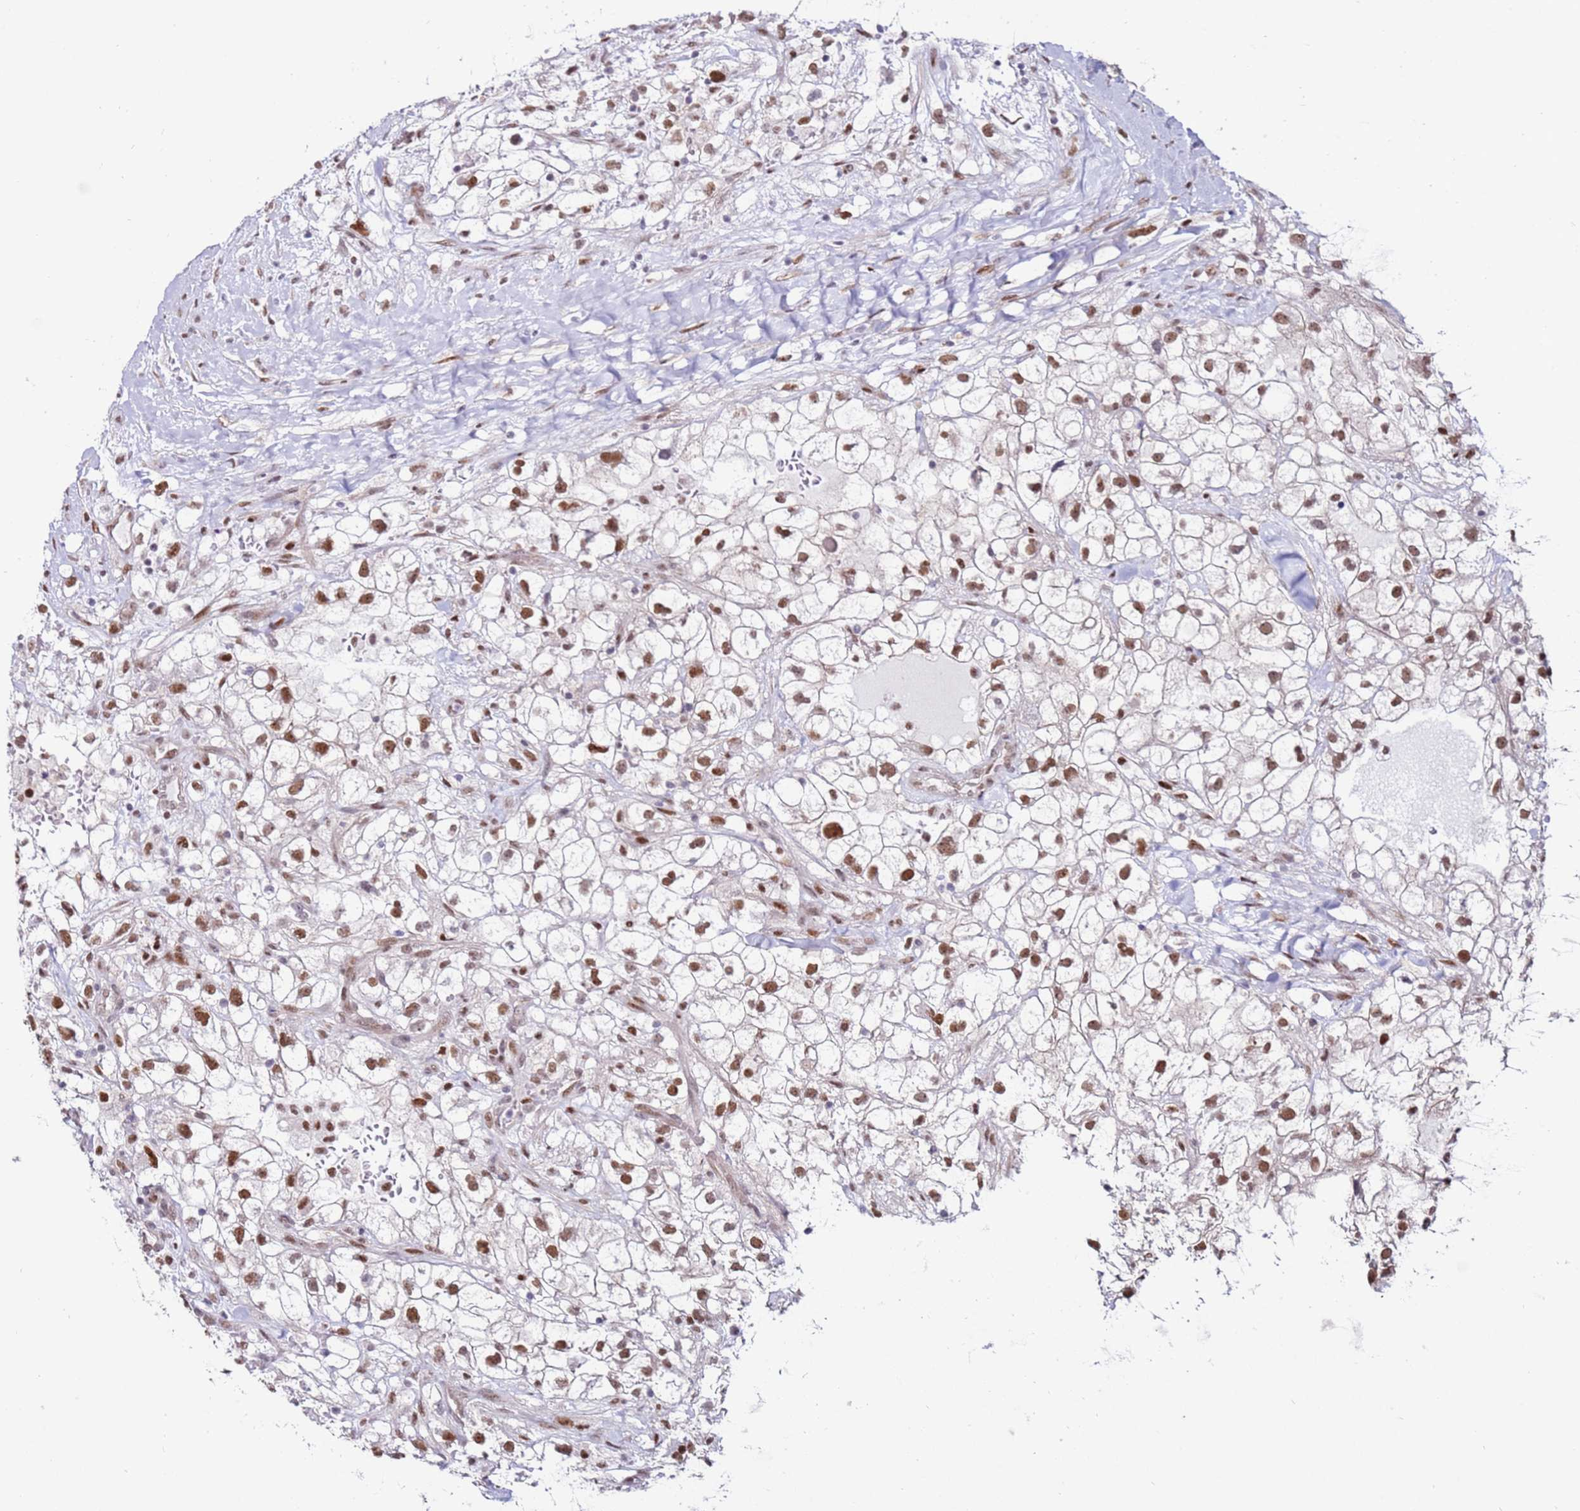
{"staining": {"intensity": "moderate", "quantity": ">75%", "location": "nuclear"}, "tissue": "renal cancer", "cell_type": "Tumor cells", "image_type": "cancer", "snomed": [{"axis": "morphology", "description": "Adenocarcinoma, NOS"}, {"axis": "topography", "description": "Kidney"}], "caption": "A medium amount of moderate nuclear staining is appreciated in about >75% of tumor cells in renal cancer (adenocarcinoma) tissue.", "gene": "KPNA4", "patient": {"sex": "male", "age": 59}}